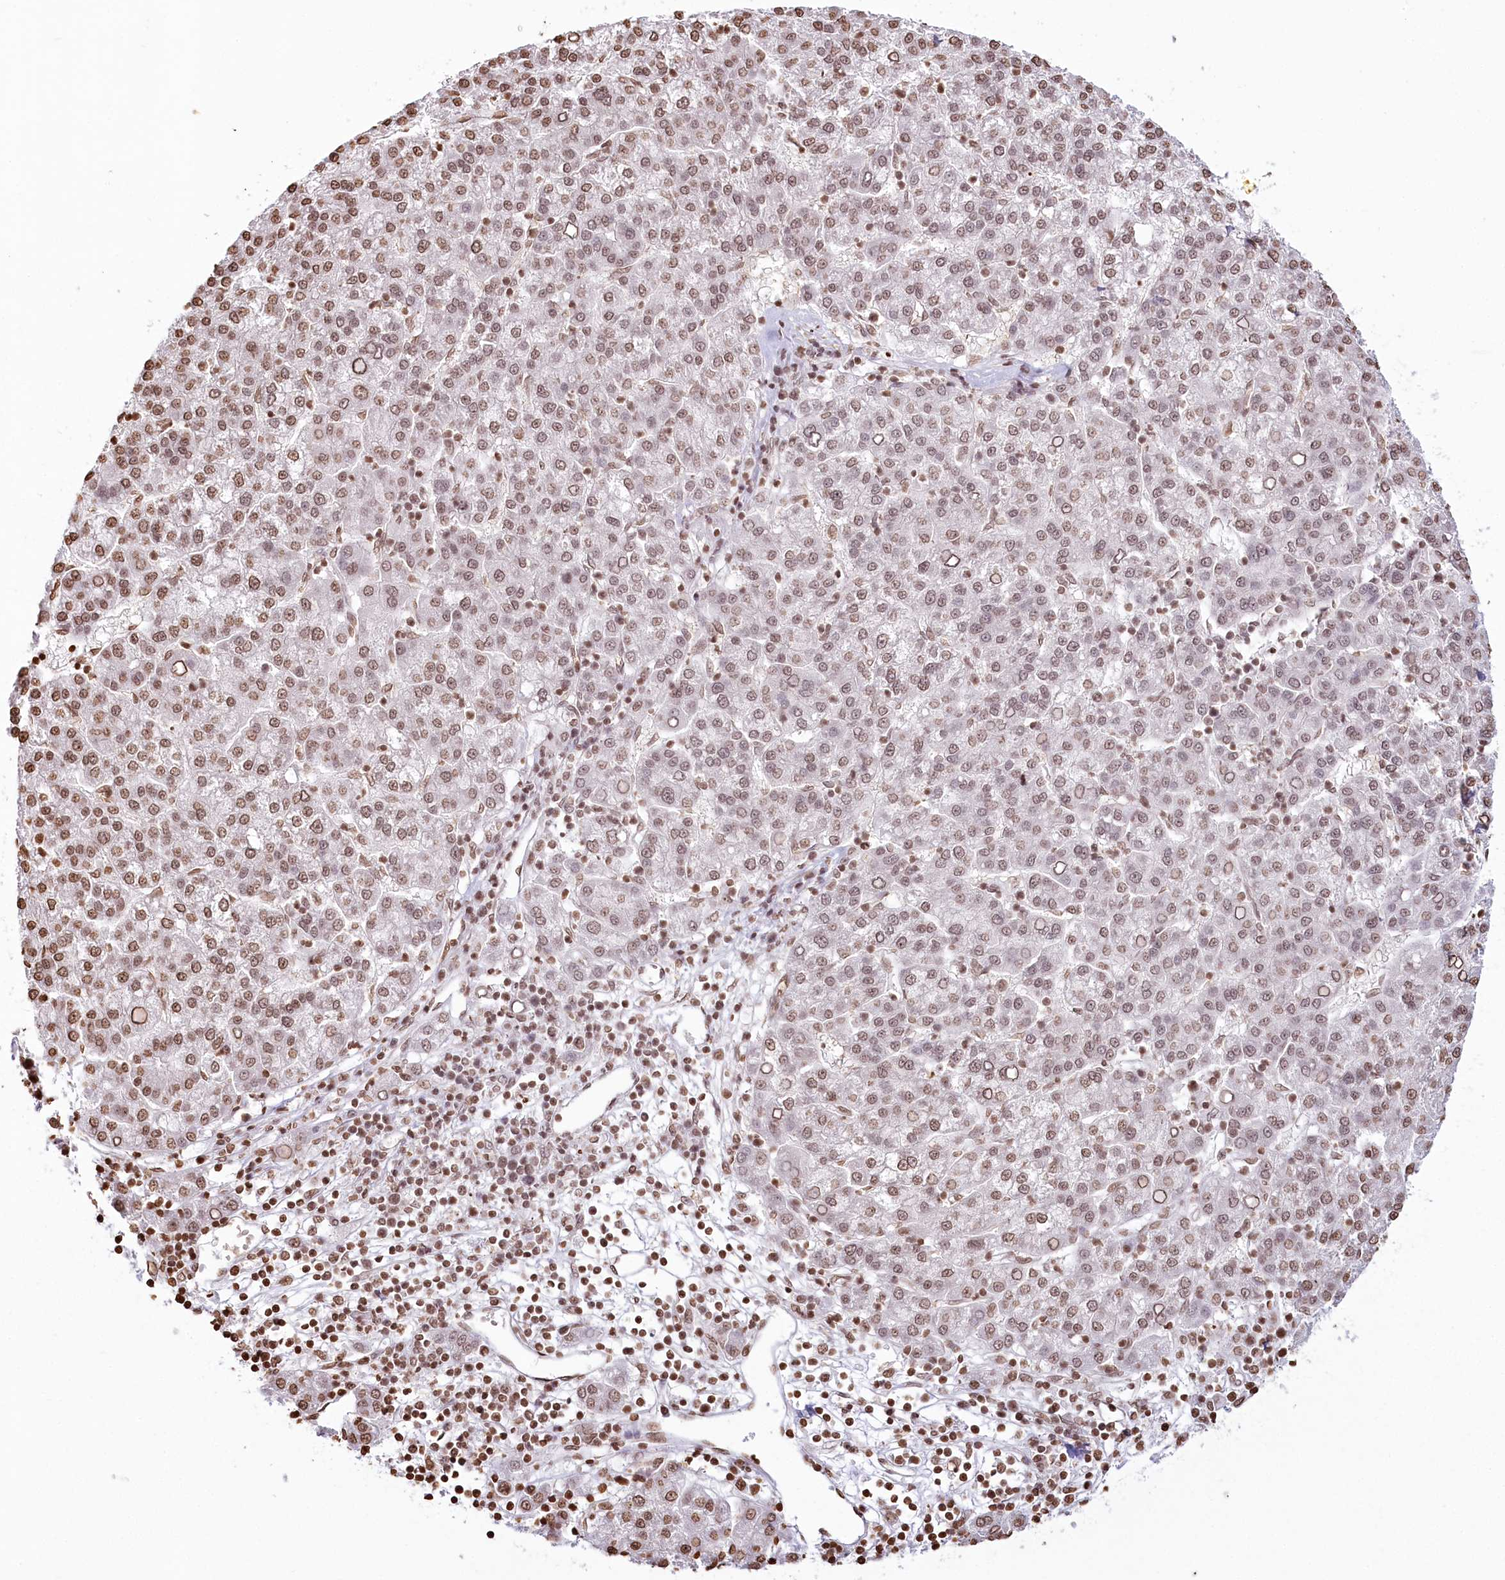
{"staining": {"intensity": "moderate", "quantity": ">75%", "location": "nuclear"}, "tissue": "liver cancer", "cell_type": "Tumor cells", "image_type": "cancer", "snomed": [{"axis": "morphology", "description": "Carcinoma, Hepatocellular, NOS"}, {"axis": "topography", "description": "Liver"}], "caption": "Immunohistochemical staining of human liver hepatocellular carcinoma shows medium levels of moderate nuclear expression in about >75% of tumor cells. The staining was performed using DAB, with brown indicating positive protein expression. Nuclei are stained blue with hematoxylin.", "gene": "FAM13A", "patient": {"sex": "female", "age": 58}}